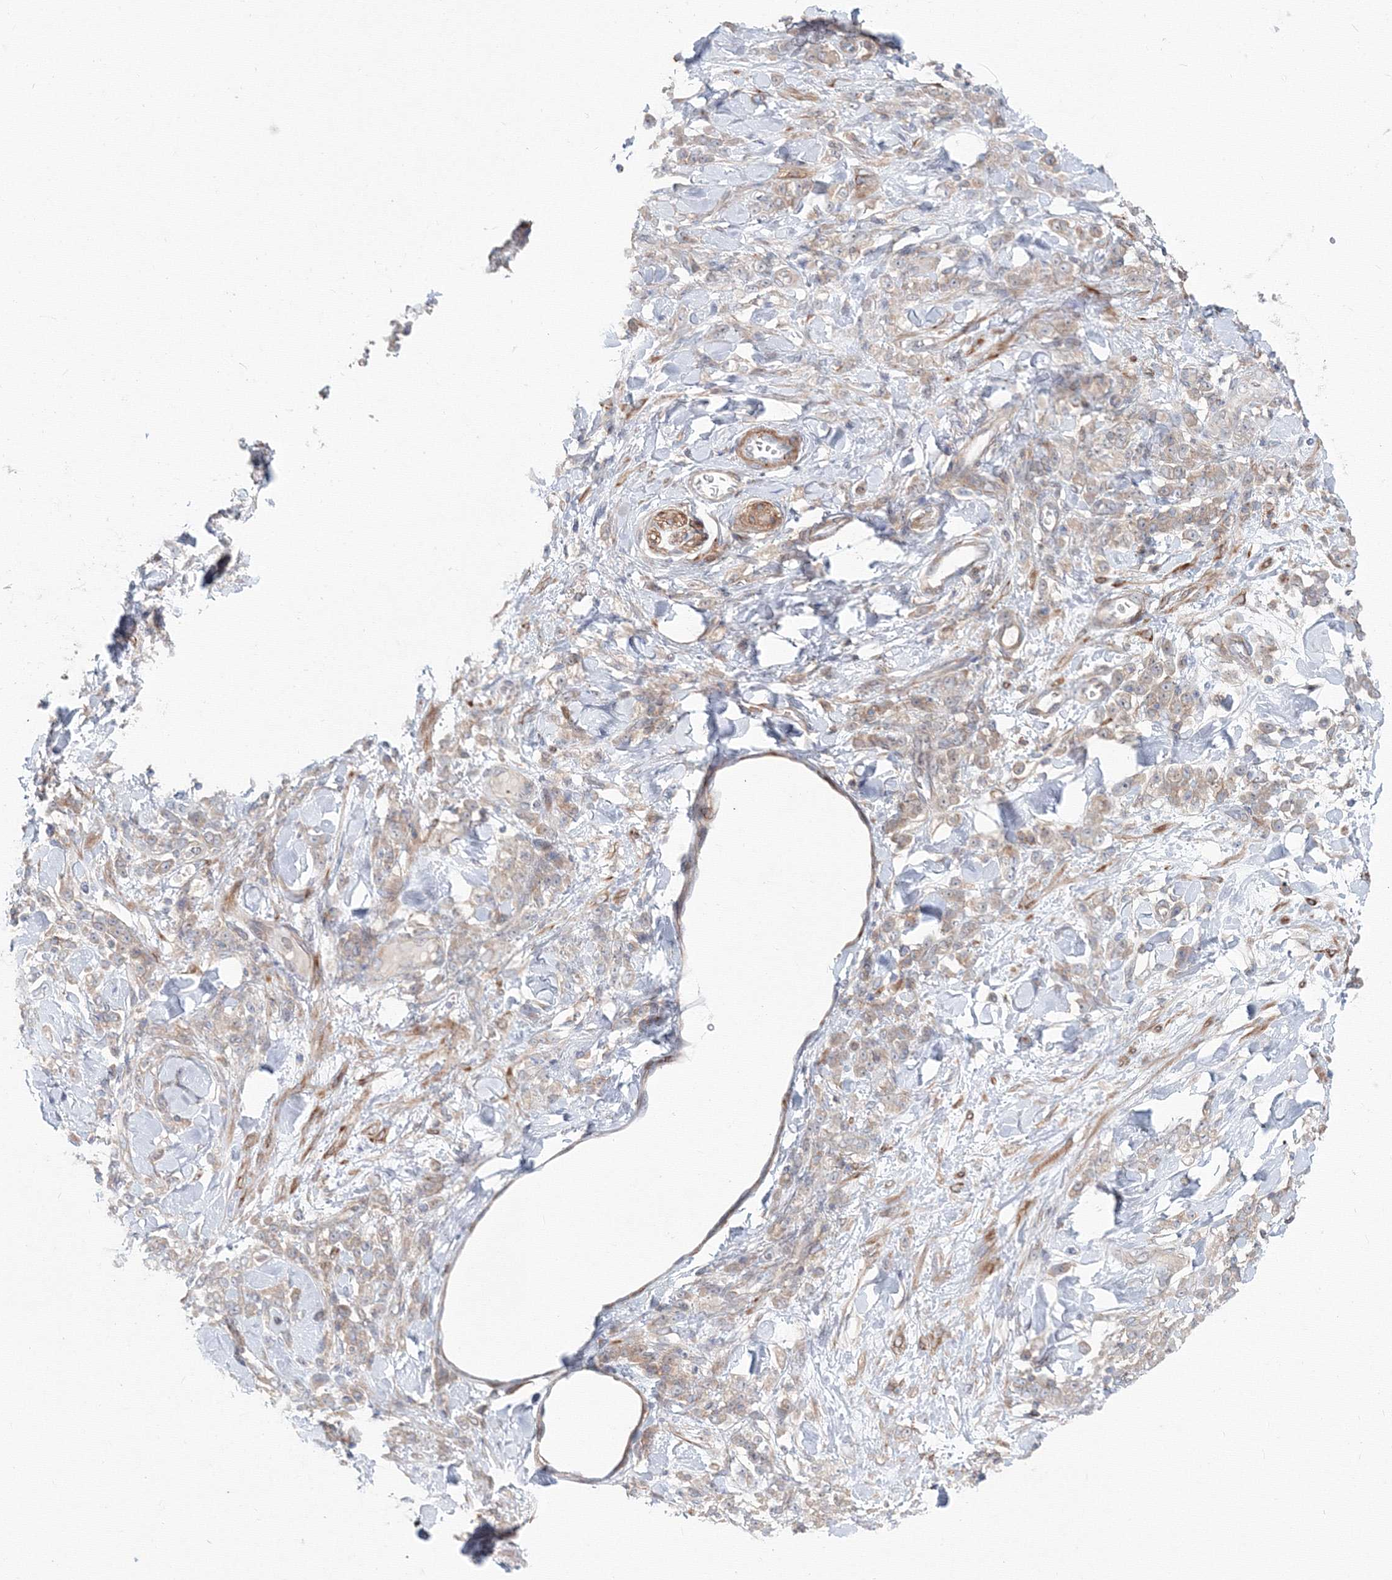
{"staining": {"intensity": "negative", "quantity": "none", "location": "none"}, "tissue": "stomach cancer", "cell_type": "Tumor cells", "image_type": "cancer", "snomed": [{"axis": "morphology", "description": "Normal tissue, NOS"}, {"axis": "morphology", "description": "Adenocarcinoma, NOS"}, {"axis": "topography", "description": "Stomach"}], "caption": "Tumor cells show no significant expression in stomach cancer (adenocarcinoma).", "gene": "SH3PXD2A", "patient": {"sex": "male", "age": 82}}